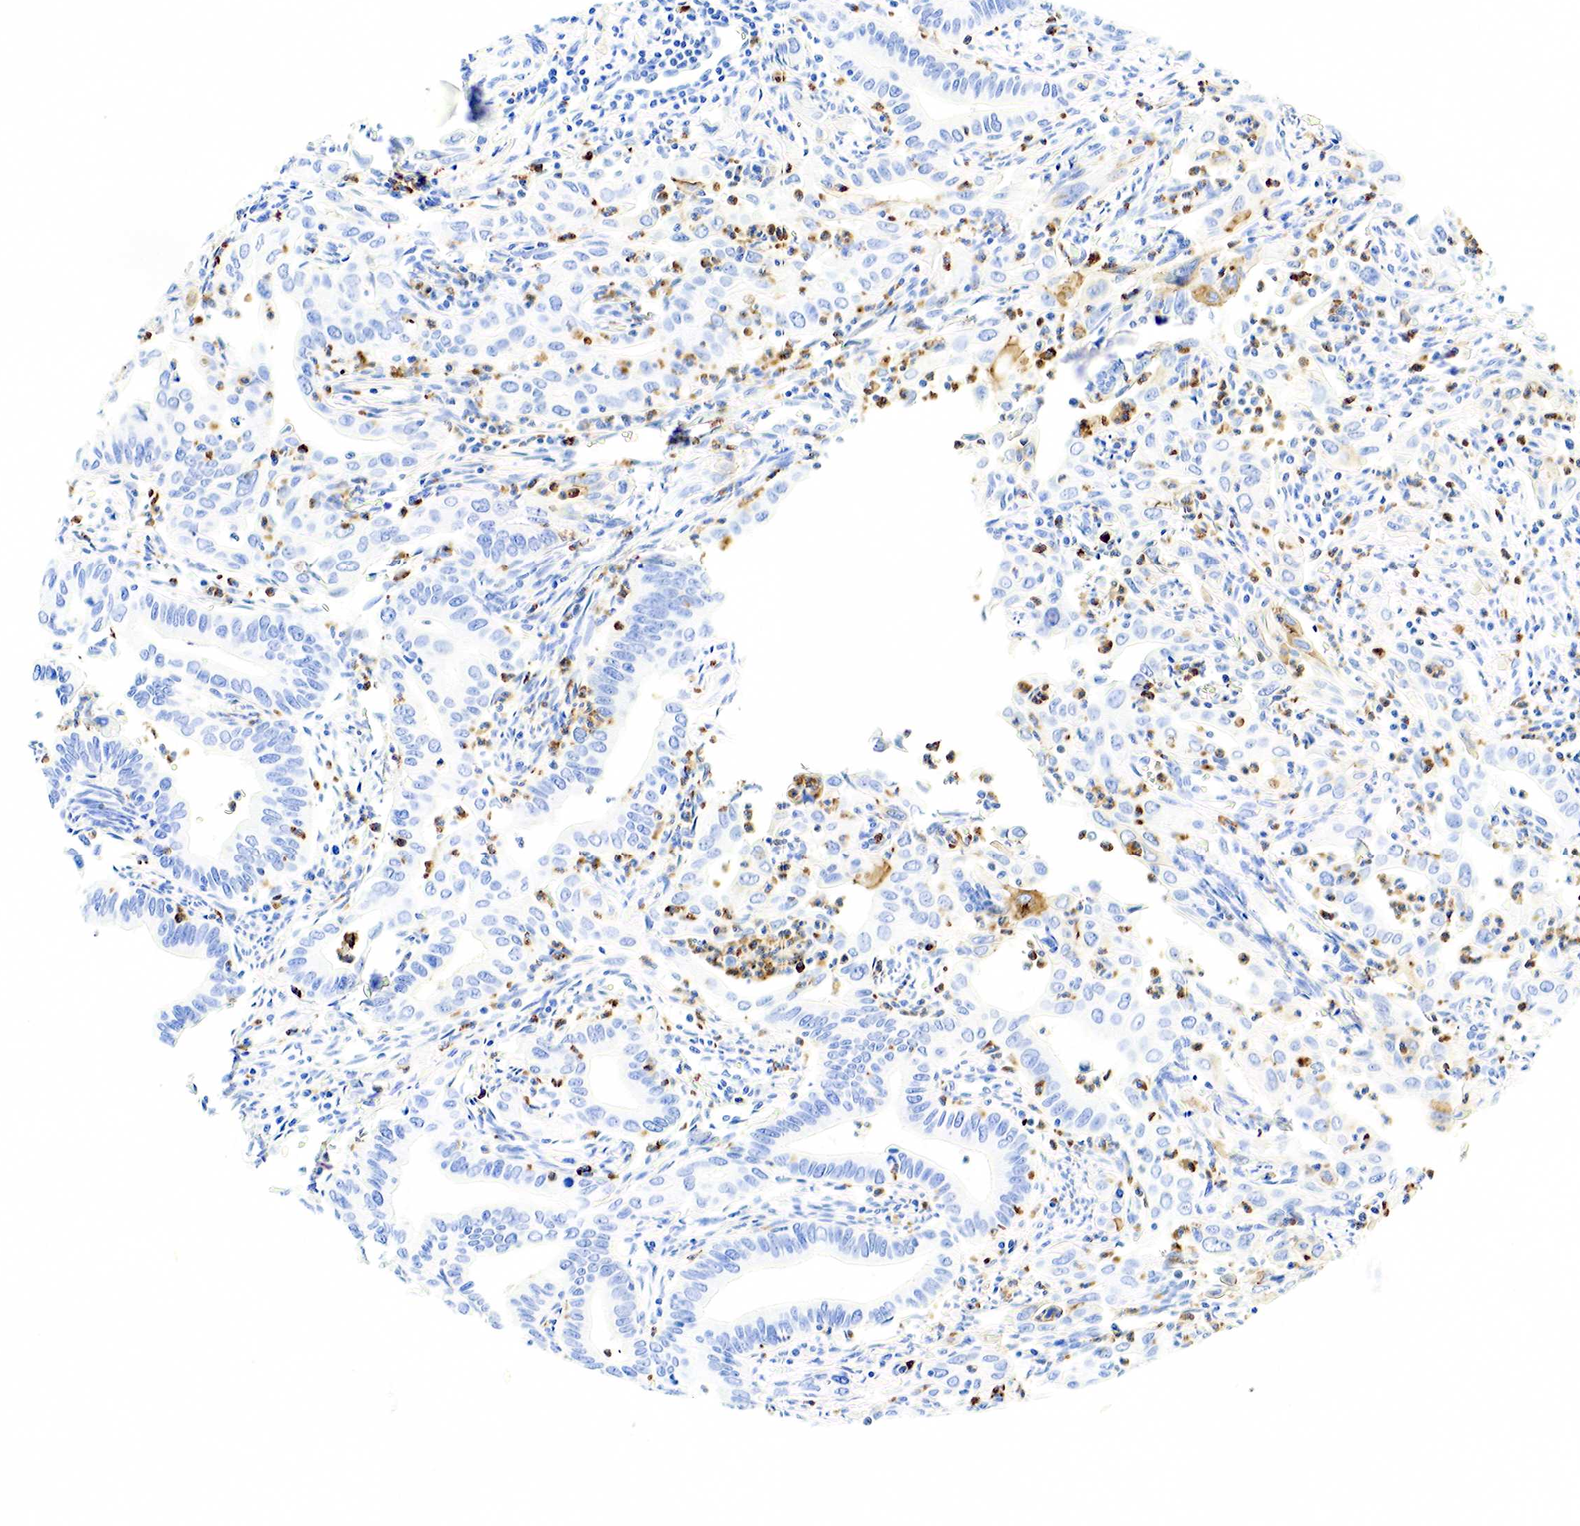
{"staining": {"intensity": "negative", "quantity": "none", "location": "none"}, "tissue": "cervical cancer", "cell_type": "Tumor cells", "image_type": "cancer", "snomed": [{"axis": "morphology", "description": "Normal tissue, NOS"}, {"axis": "morphology", "description": "Adenocarcinoma, NOS"}, {"axis": "topography", "description": "Cervix"}], "caption": "This is a photomicrograph of immunohistochemistry (IHC) staining of adenocarcinoma (cervical), which shows no positivity in tumor cells. (Stains: DAB (3,3'-diaminobenzidine) immunohistochemistry (IHC) with hematoxylin counter stain, Microscopy: brightfield microscopy at high magnification).", "gene": "FUT4", "patient": {"sex": "female", "age": 34}}